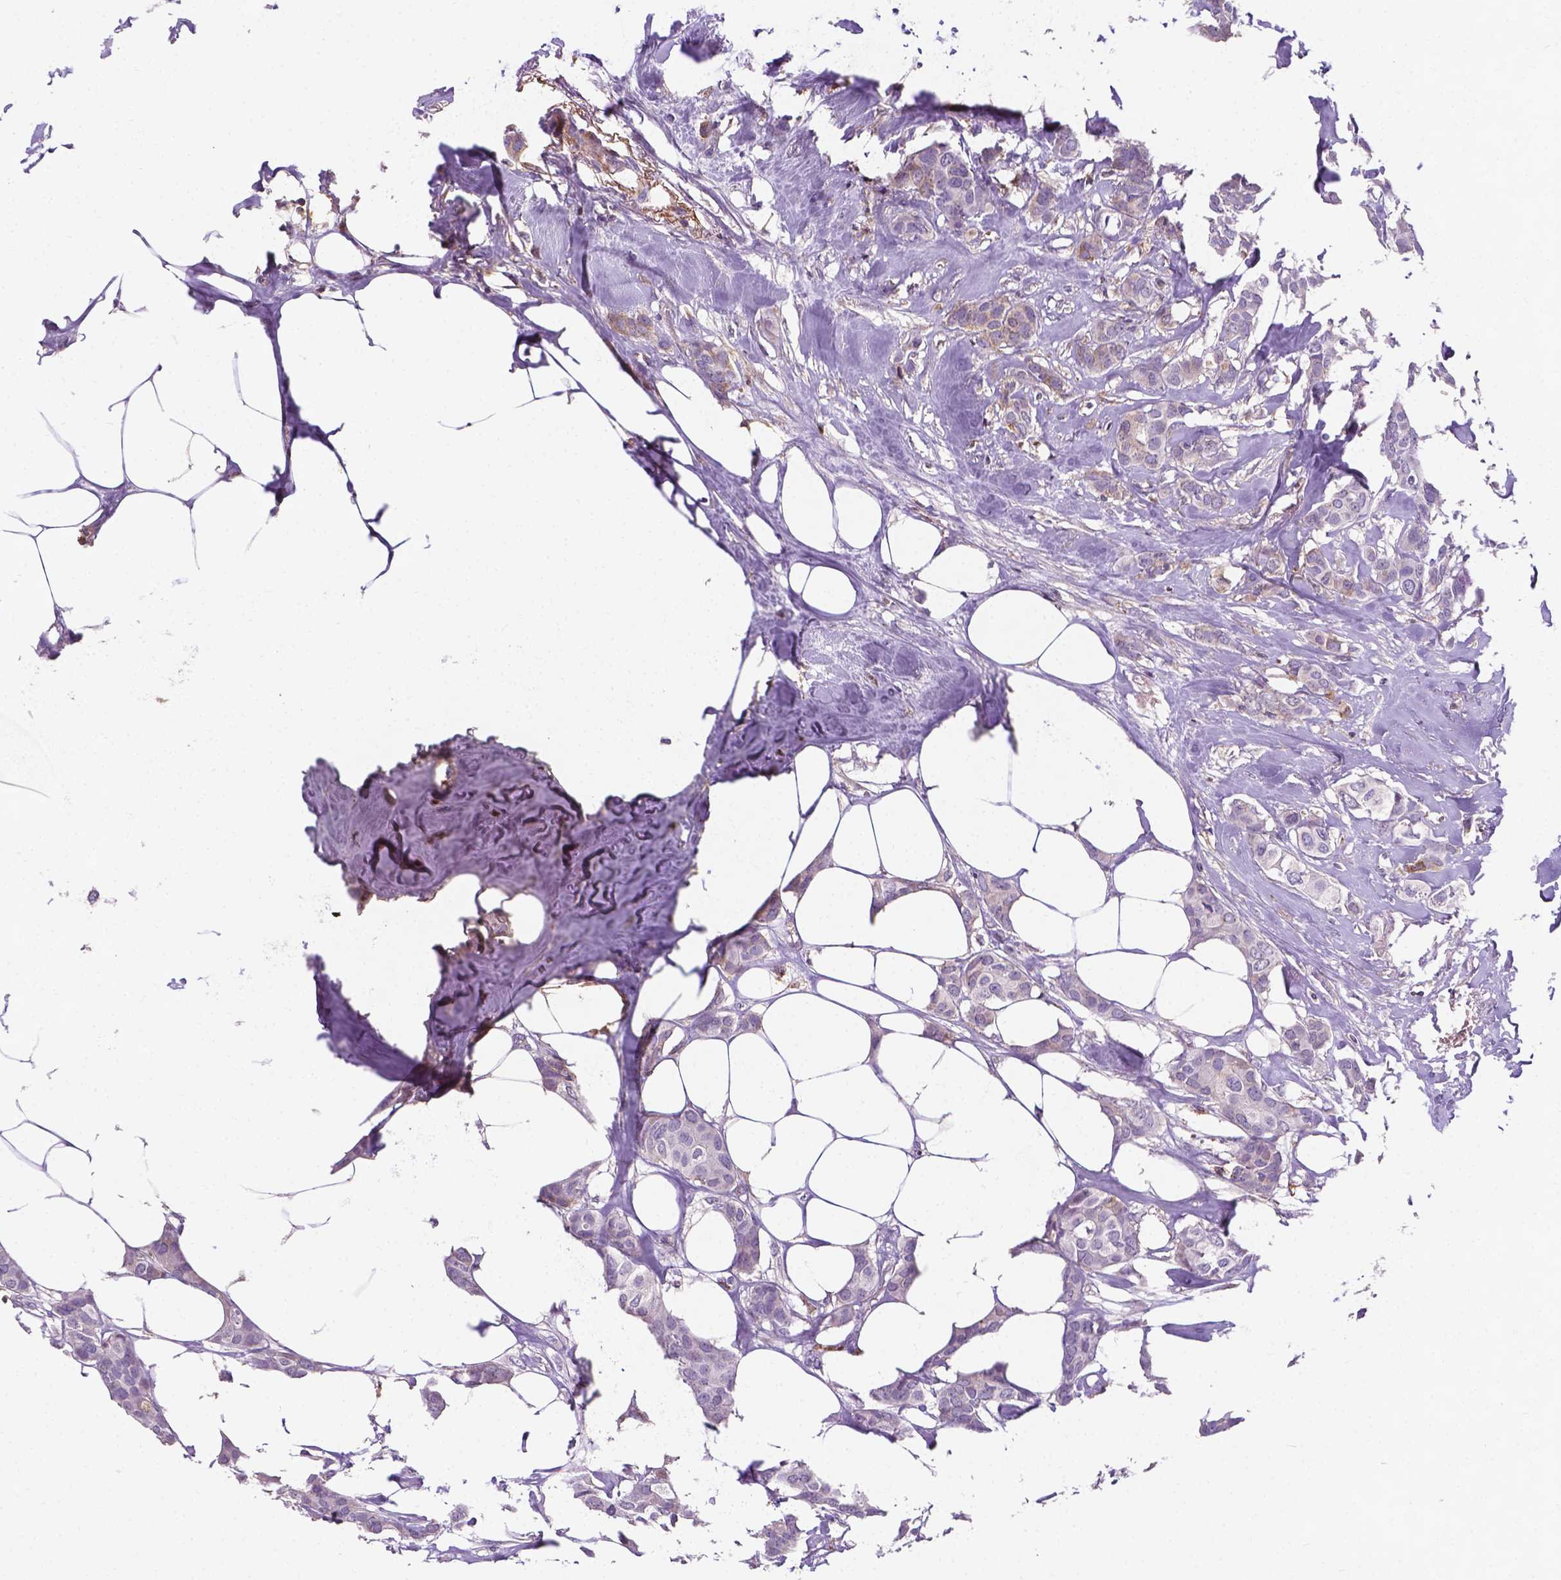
{"staining": {"intensity": "weak", "quantity": "<25%", "location": "cytoplasmic/membranous"}, "tissue": "breast cancer", "cell_type": "Tumor cells", "image_type": "cancer", "snomed": [{"axis": "morphology", "description": "Duct carcinoma"}, {"axis": "topography", "description": "Breast"}], "caption": "The image shows no staining of tumor cells in infiltrating ductal carcinoma (breast).", "gene": "APOE", "patient": {"sex": "female", "age": 62}}